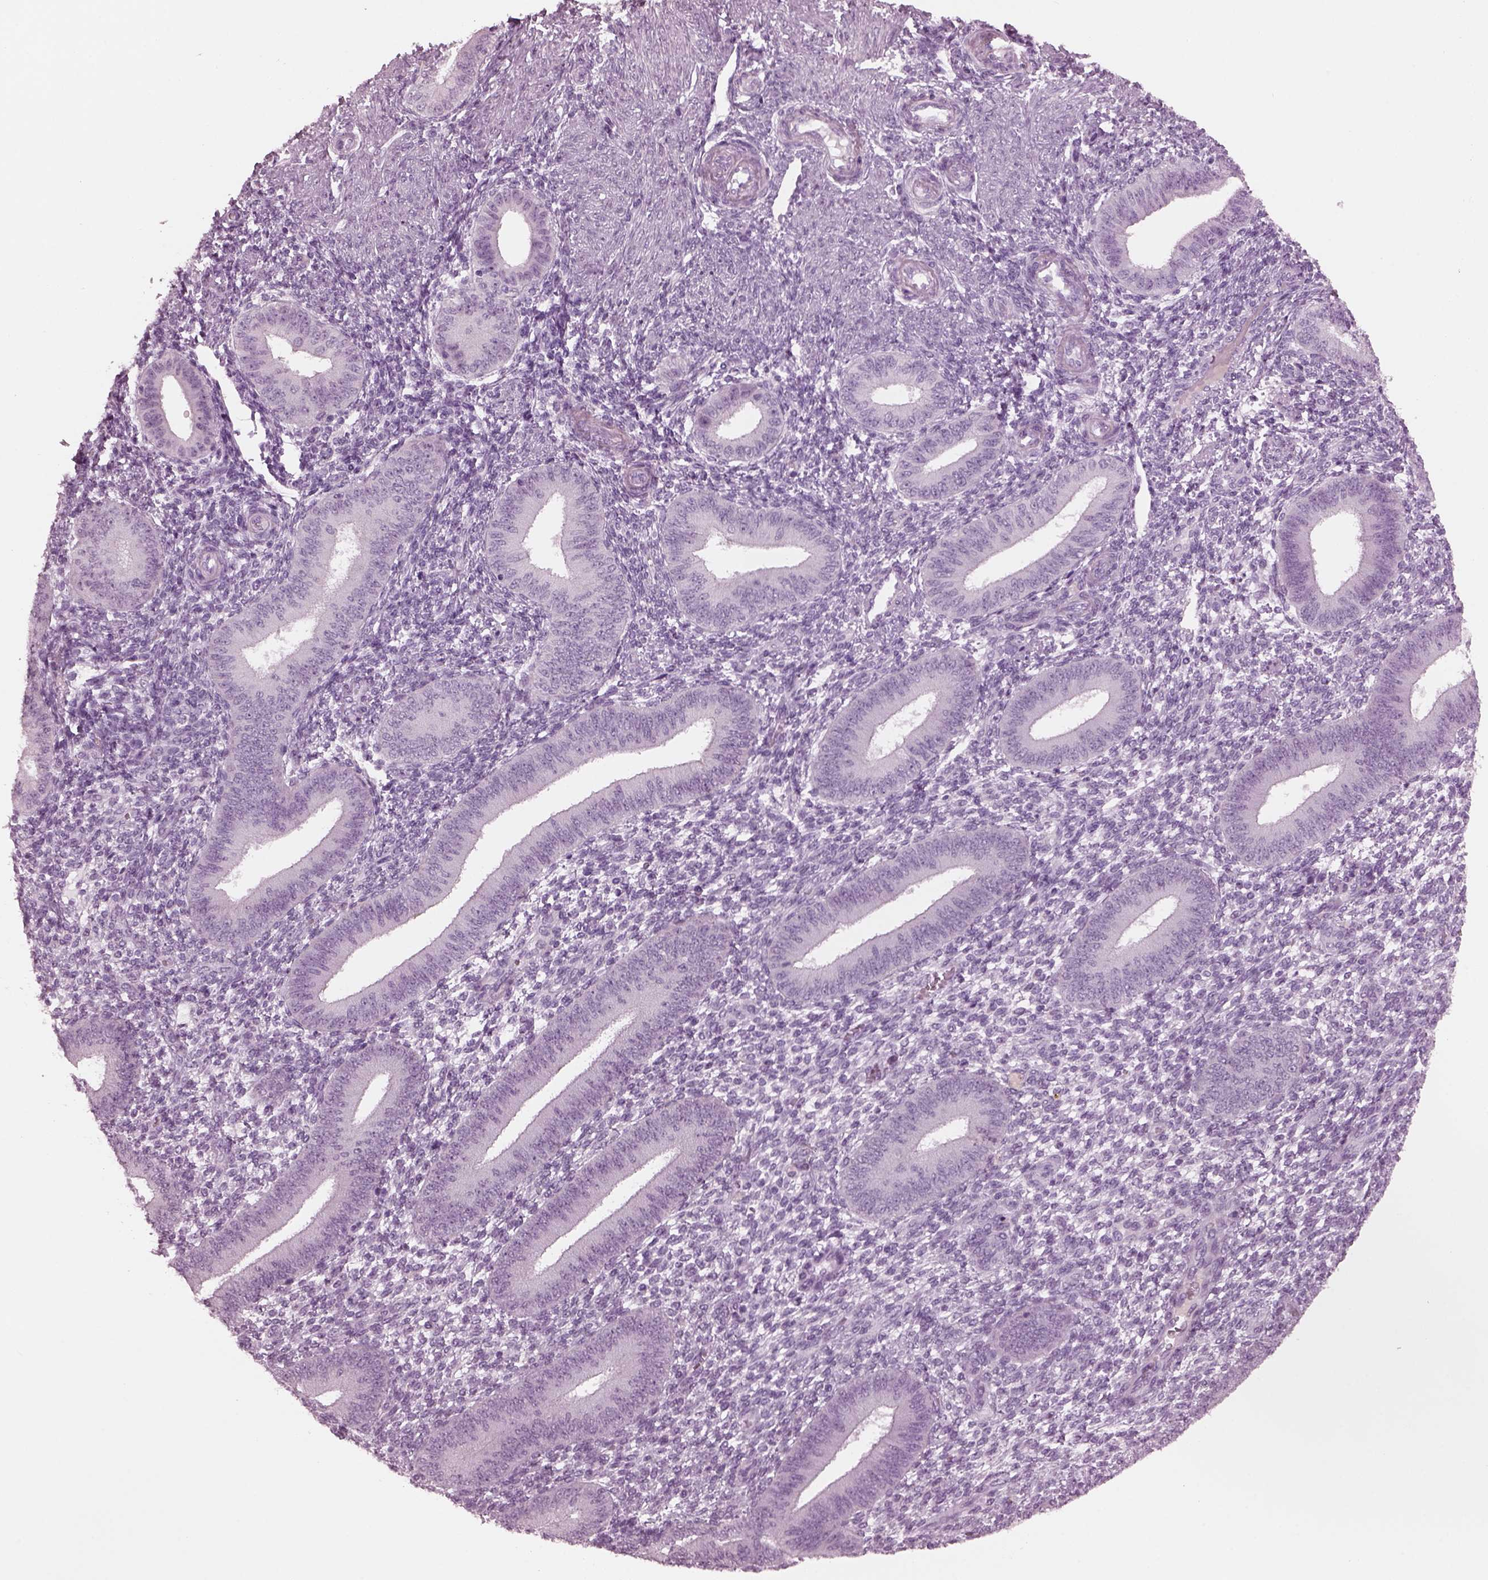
{"staining": {"intensity": "negative", "quantity": "none", "location": "none"}, "tissue": "endometrium", "cell_type": "Cells in endometrial stroma", "image_type": "normal", "snomed": [{"axis": "morphology", "description": "Normal tissue, NOS"}, {"axis": "topography", "description": "Endometrium"}], "caption": "Immunohistochemistry (IHC) histopathology image of unremarkable endometrium stained for a protein (brown), which displays no expression in cells in endometrial stroma. (Immunohistochemistry (IHC), brightfield microscopy, high magnification).", "gene": "CYLC1", "patient": {"sex": "female", "age": 39}}